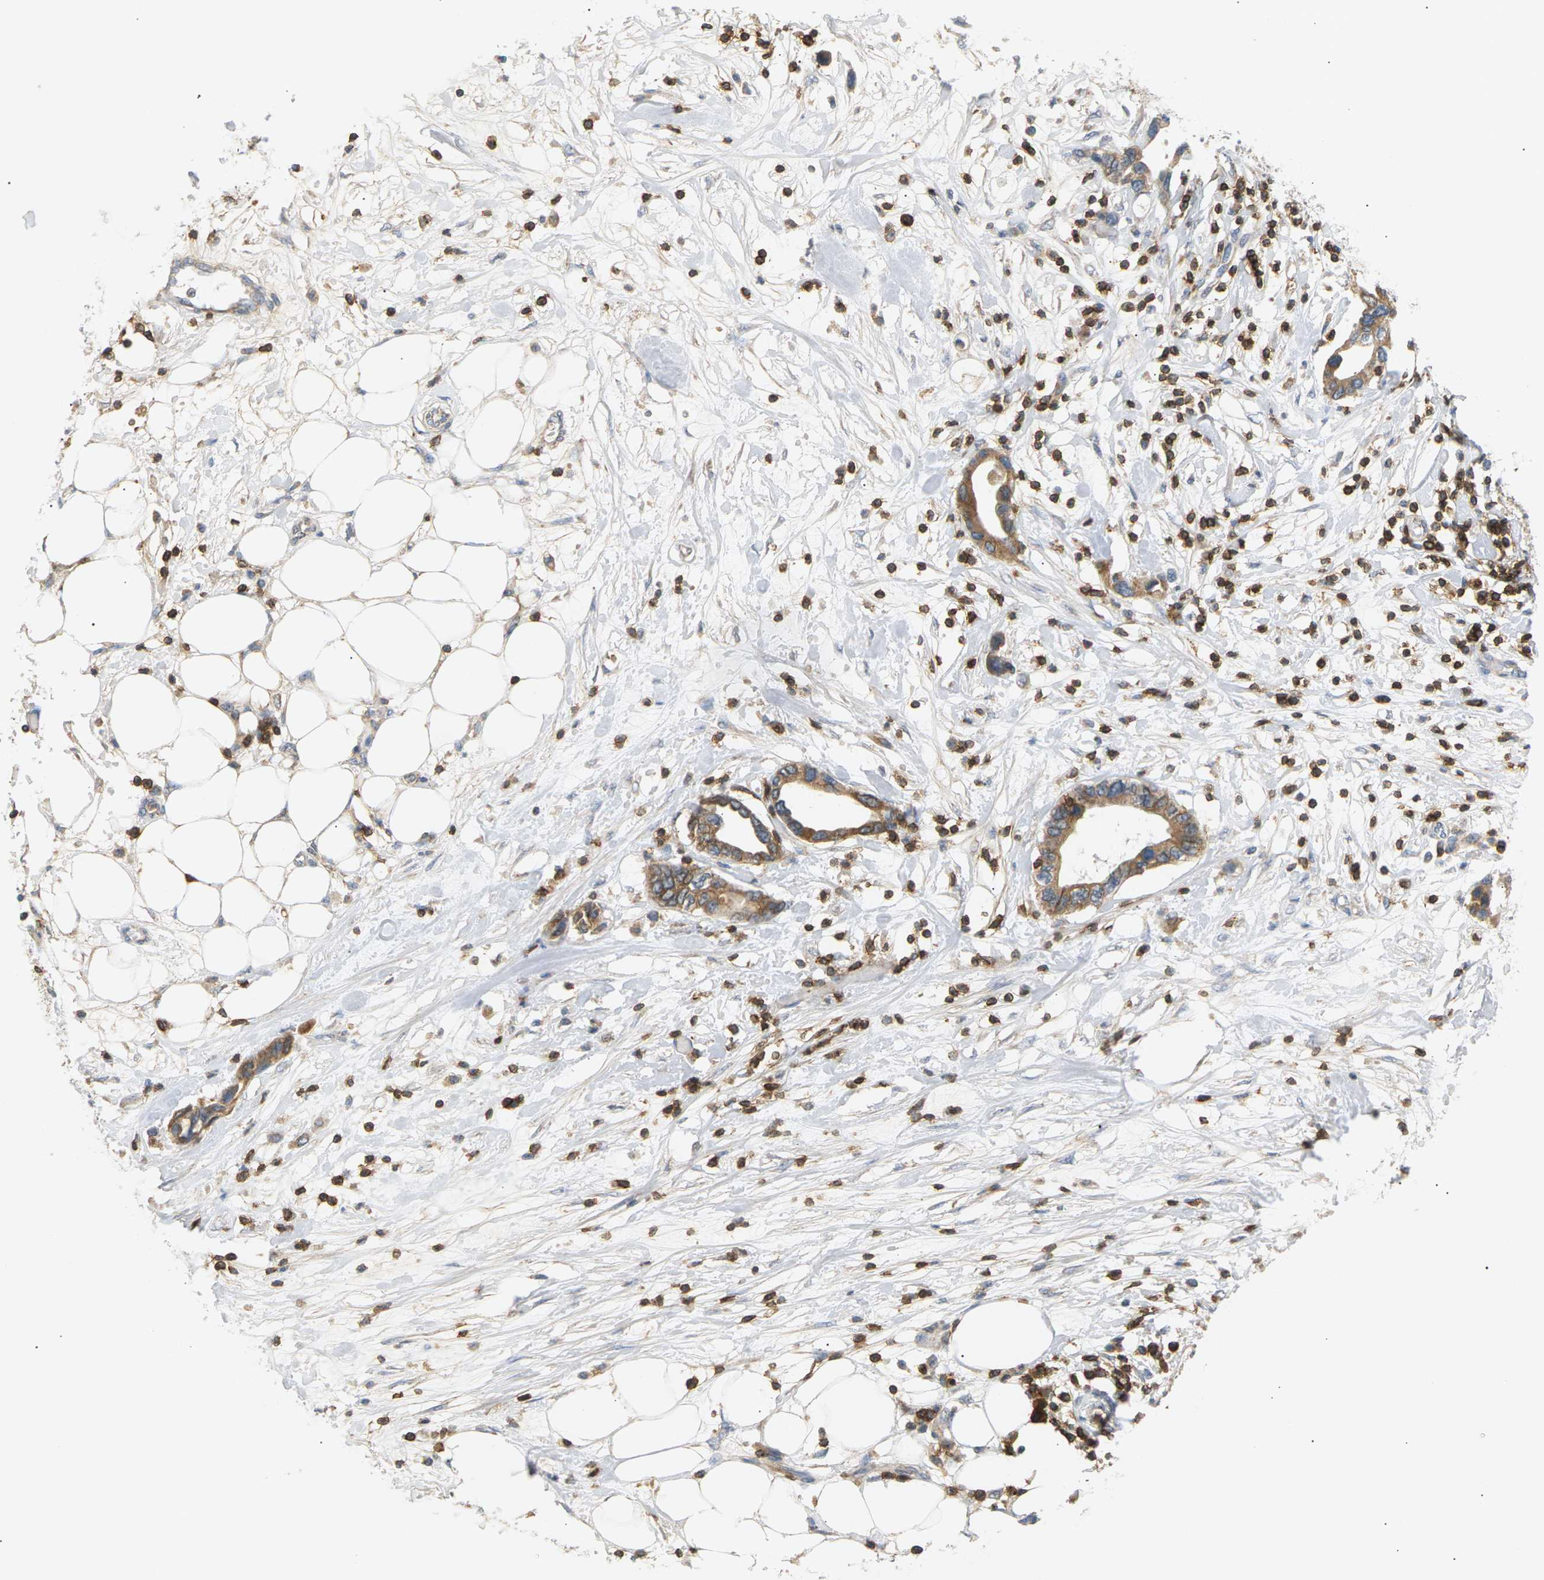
{"staining": {"intensity": "moderate", "quantity": ">75%", "location": "cytoplasmic/membranous"}, "tissue": "pancreatic cancer", "cell_type": "Tumor cells", "image_type": "cancer", "snomed": [{"axis": "morphology", "description": "Adenocarcinoma, NOS"}, {"axis": "topography", "description": "Pancreas"}], "caption": "Protein staining by IHC displays moderate cytoplasmic/membranous staining in approximately >75% of tumor cells in pancreatic adenocarcinoma.", "gene": "LIME1", "patient": {"sex": "female", "age": 57}}